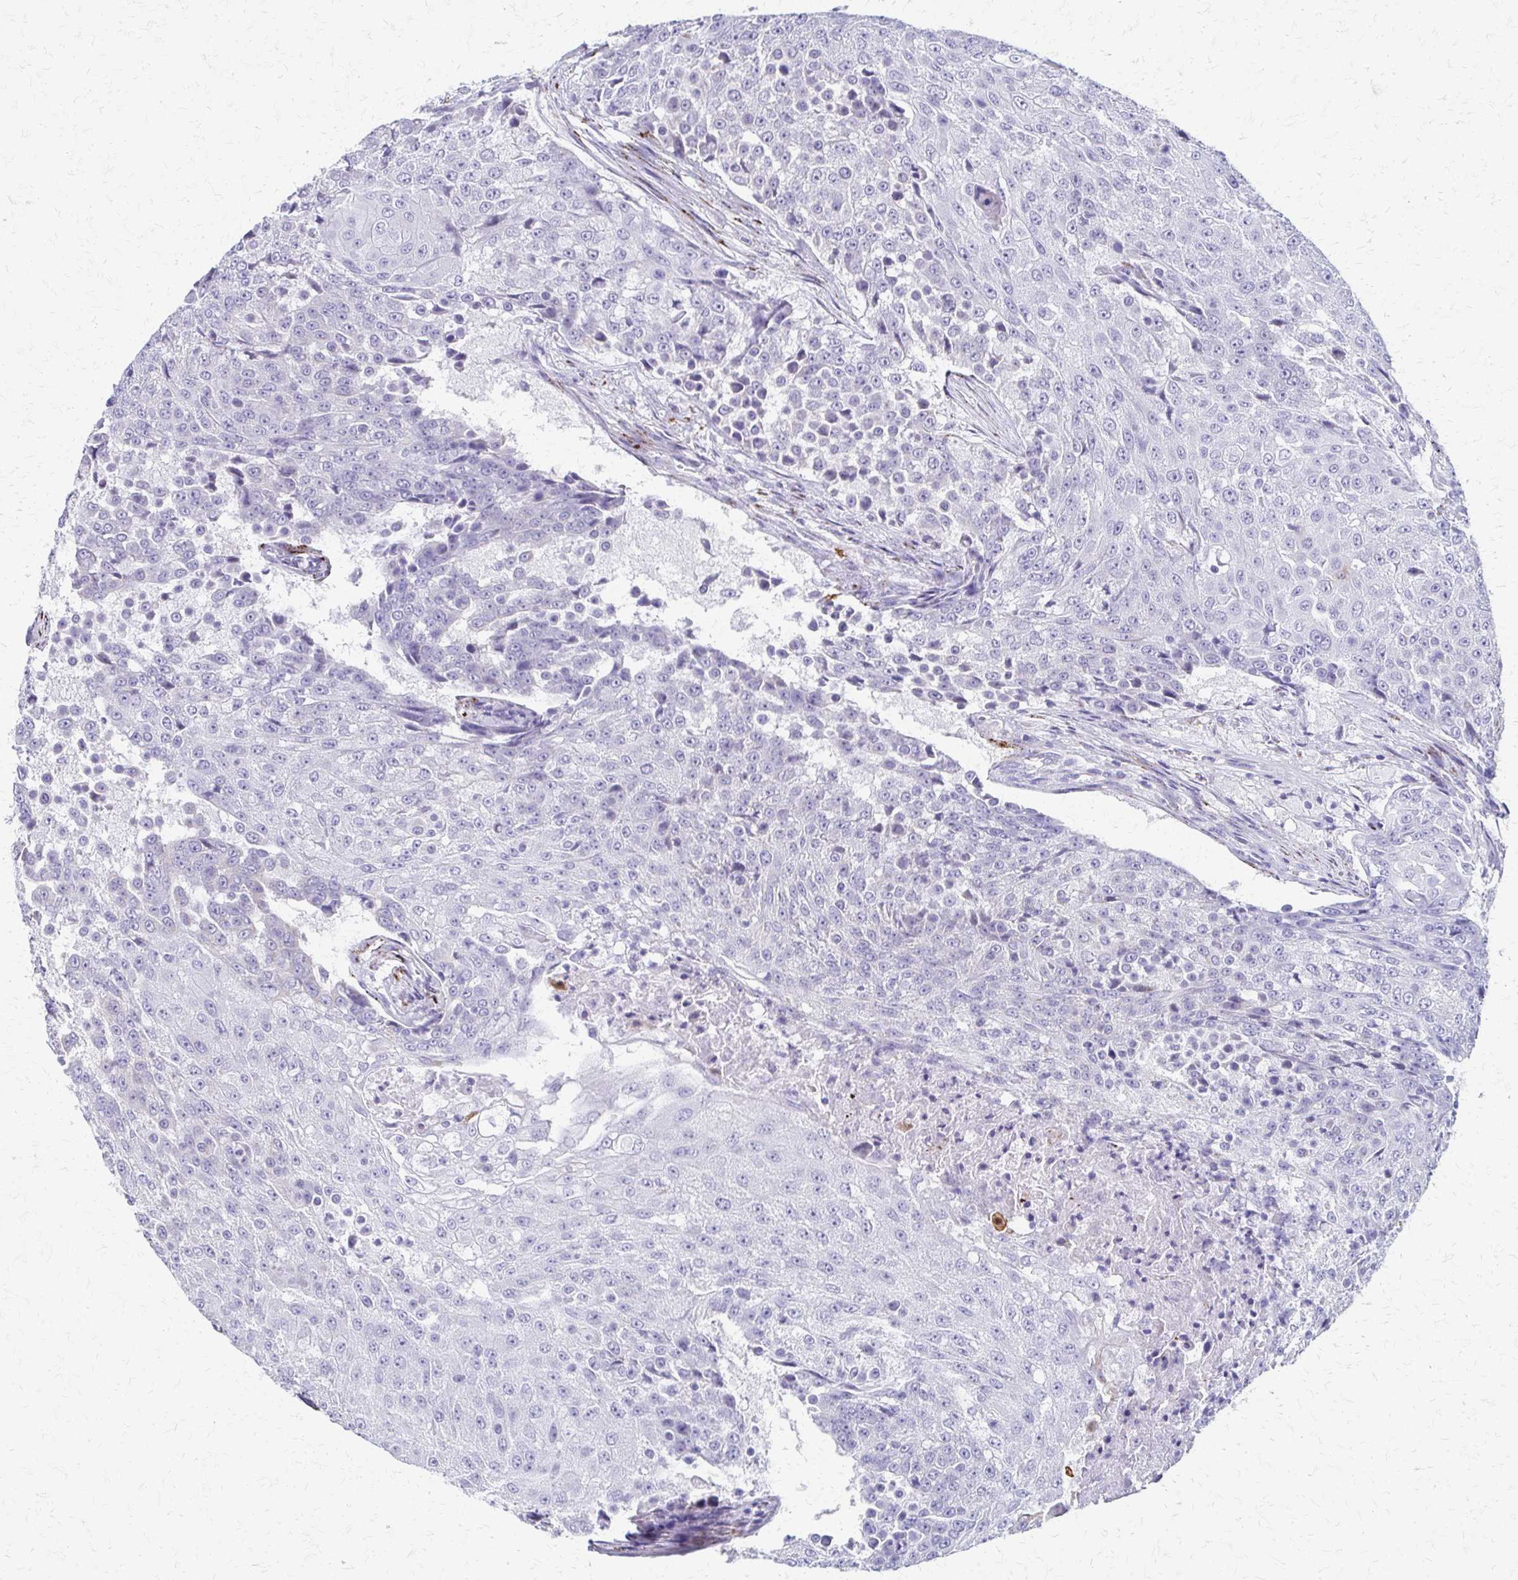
{"staining": {"intensity": "negative", "quantity": "none", "location": "none"}, "tissue": "urothelial cancer", "cell_type": "Tumor cells", "image_type": "cancer", "snomed": [{"axis": "morphology", "description": "Urothelial carcinoma, High grade"}, {"axis": "topography", "description": "Urinary bladder"}], "caption": "Urothelial cancer was stained to show a protein in brown. There is no significant positivity in tumor cells. (IHC, brightfield microscopy, high magnification).", "gene": "ZSCAN5B", "patient": {"sex": "female", "age": 63}}